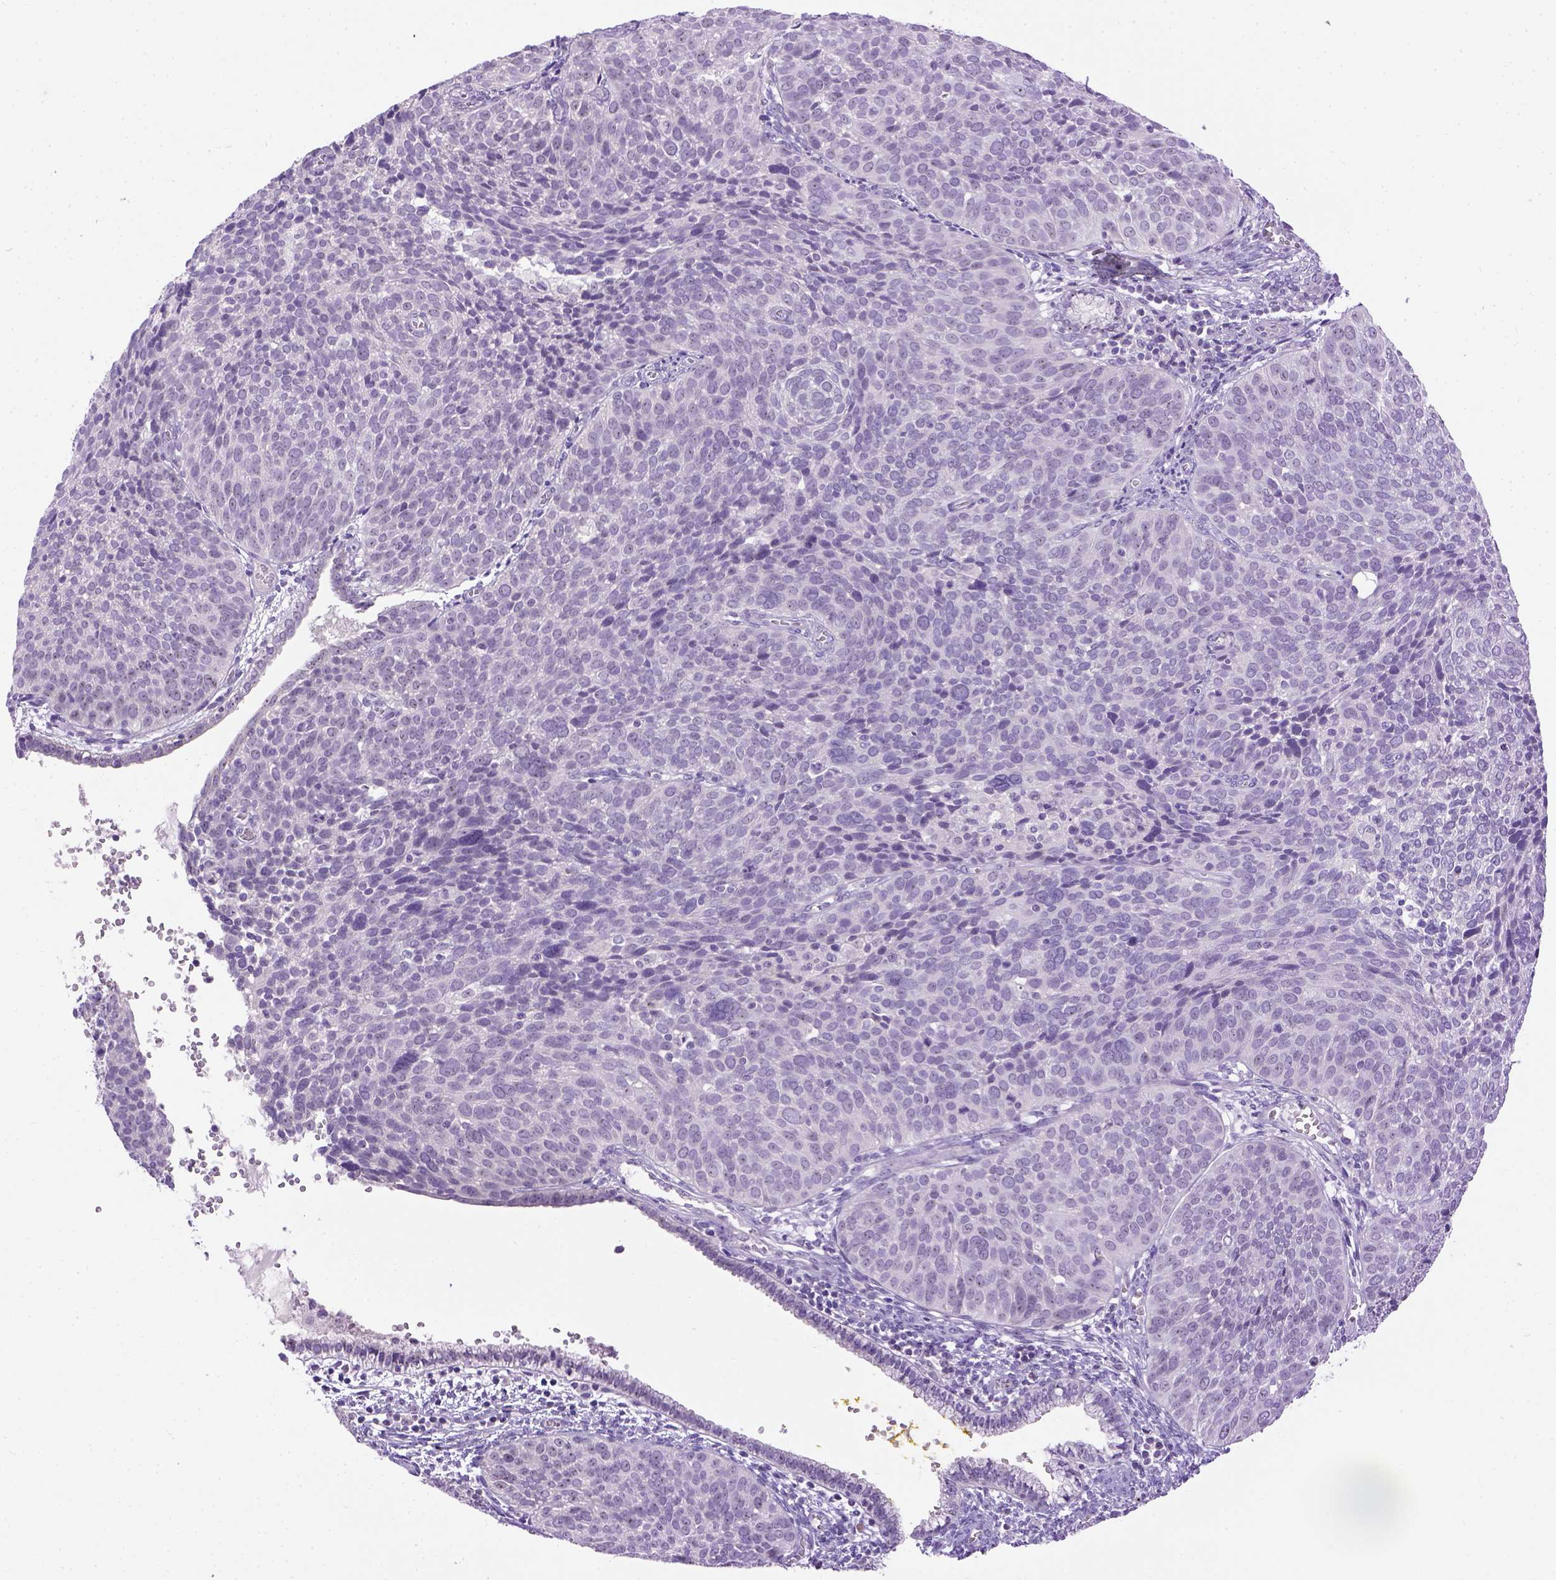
{"staining": {"intensity": "negative", "quantity": "none", "location": "none"}, "tissue": "cervical cancer", "cell_type": "Tumor cells", "image_type": "cancer", "snomed": [{"axis": "morphology", "description": "Squamous cell carcinoma, NOS"}, {"axis": "topography", "description": "Cervix"}], "caption": "High magnification brightfield microscopy of cervical squamous cell carcinoma stained with DAB (brown) and counterstained with hematoxylin (blue): tumor cells show no significant positivity.", "gene": "UTP4", "patient": {"sex": "female", "age": 39}}